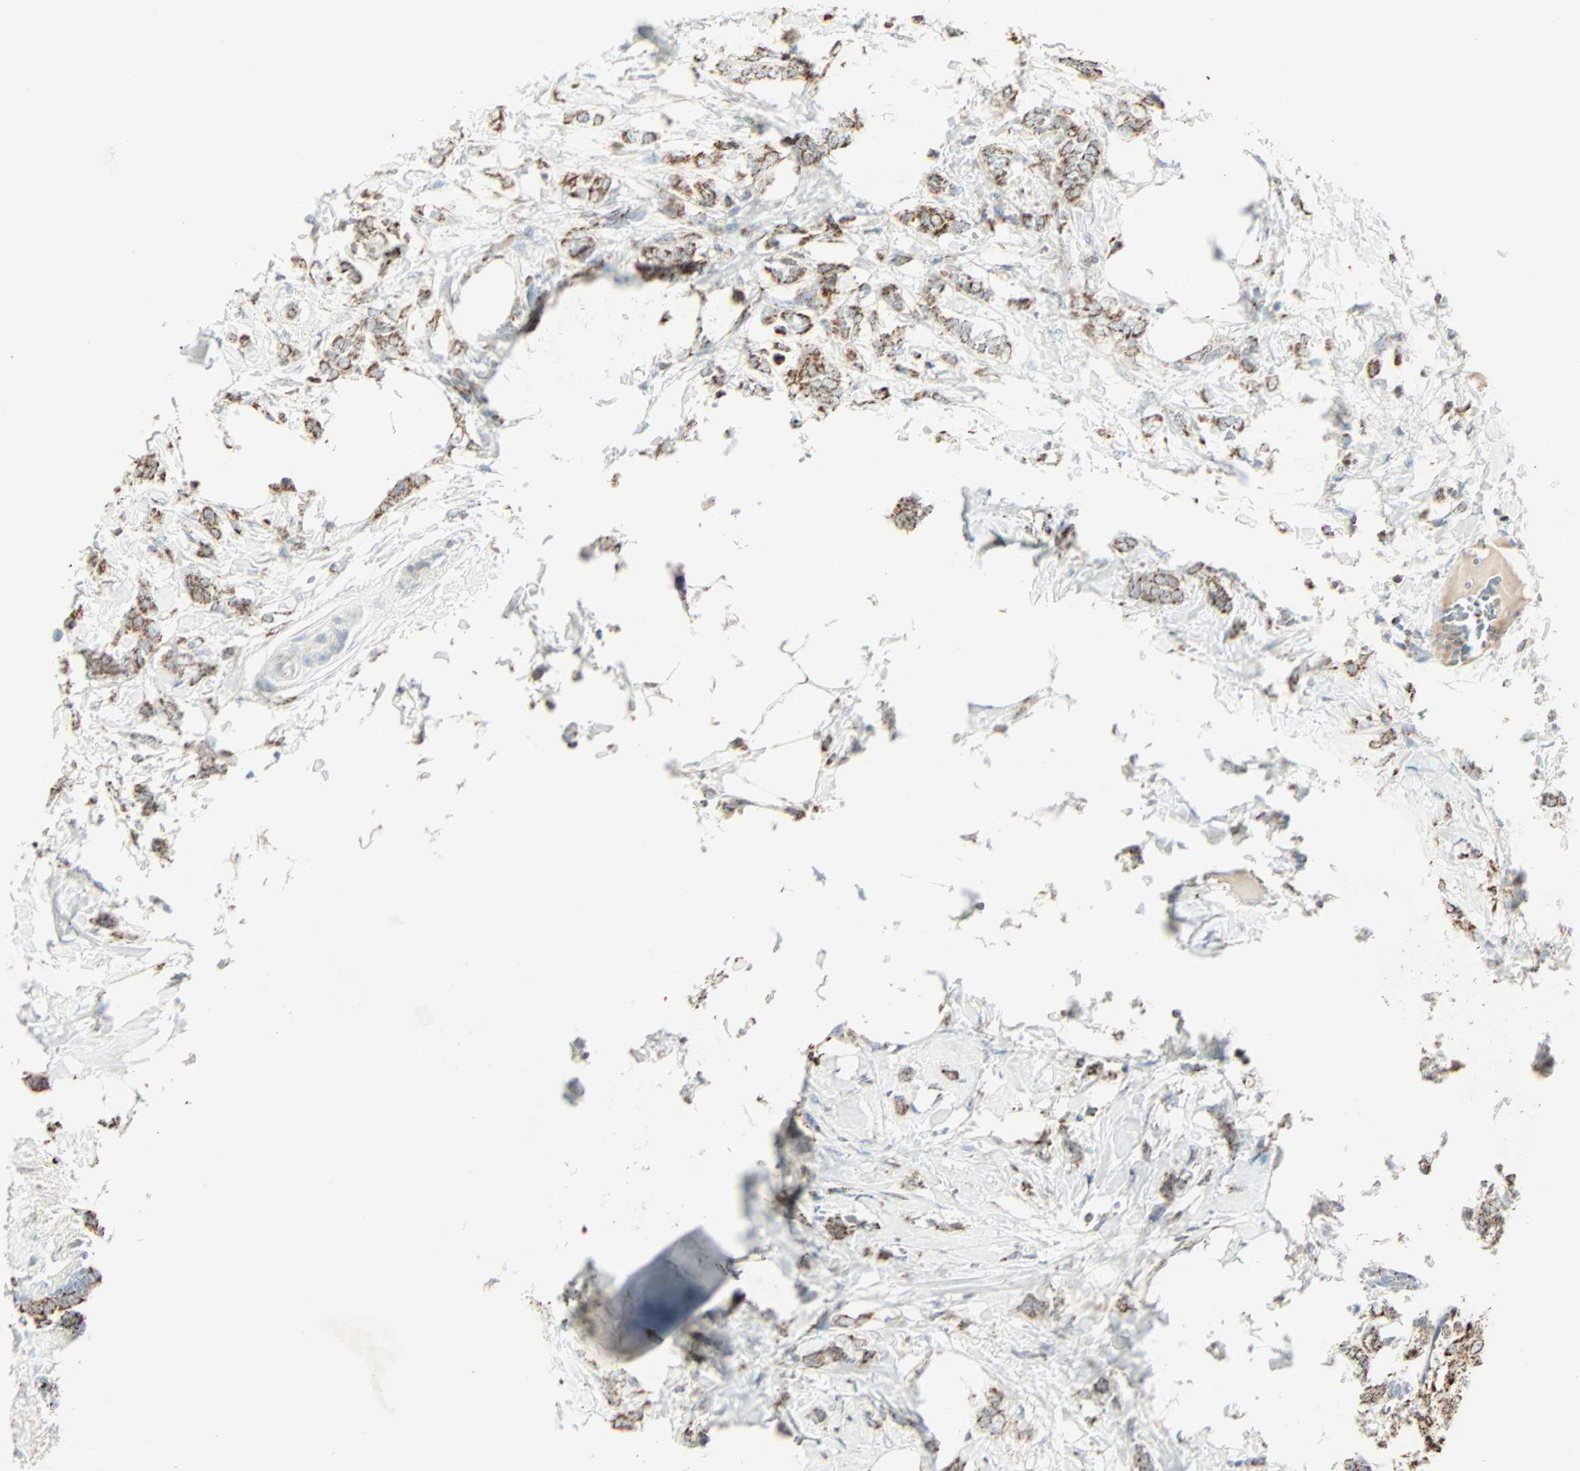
{"staining": {"intensity": "moderate", "quantity": ">75%", "location": "cytoplasmic/membranous"}, "tissue": "breast cancer", "cell_type": "Tumor cells", "image_type": "cancer", "snomed": [{"axis": "morphology", "description": "Lobular carcinoma, in situ"}, {"axis": "morphology", "description": "Lobular carcinoma"}, {"axis": "topography", "description": "Breast"}], "caption": "A medium amount of moderate cytoplasmic/membranous expression is present in about >75% of tumor cells in breast lobular carcinoma tissue. The protein of interest is shown in brown color, while the nuclei are stained blue.", "gene": "IDH2", "patient": {"sex": "female", "age": 41}}